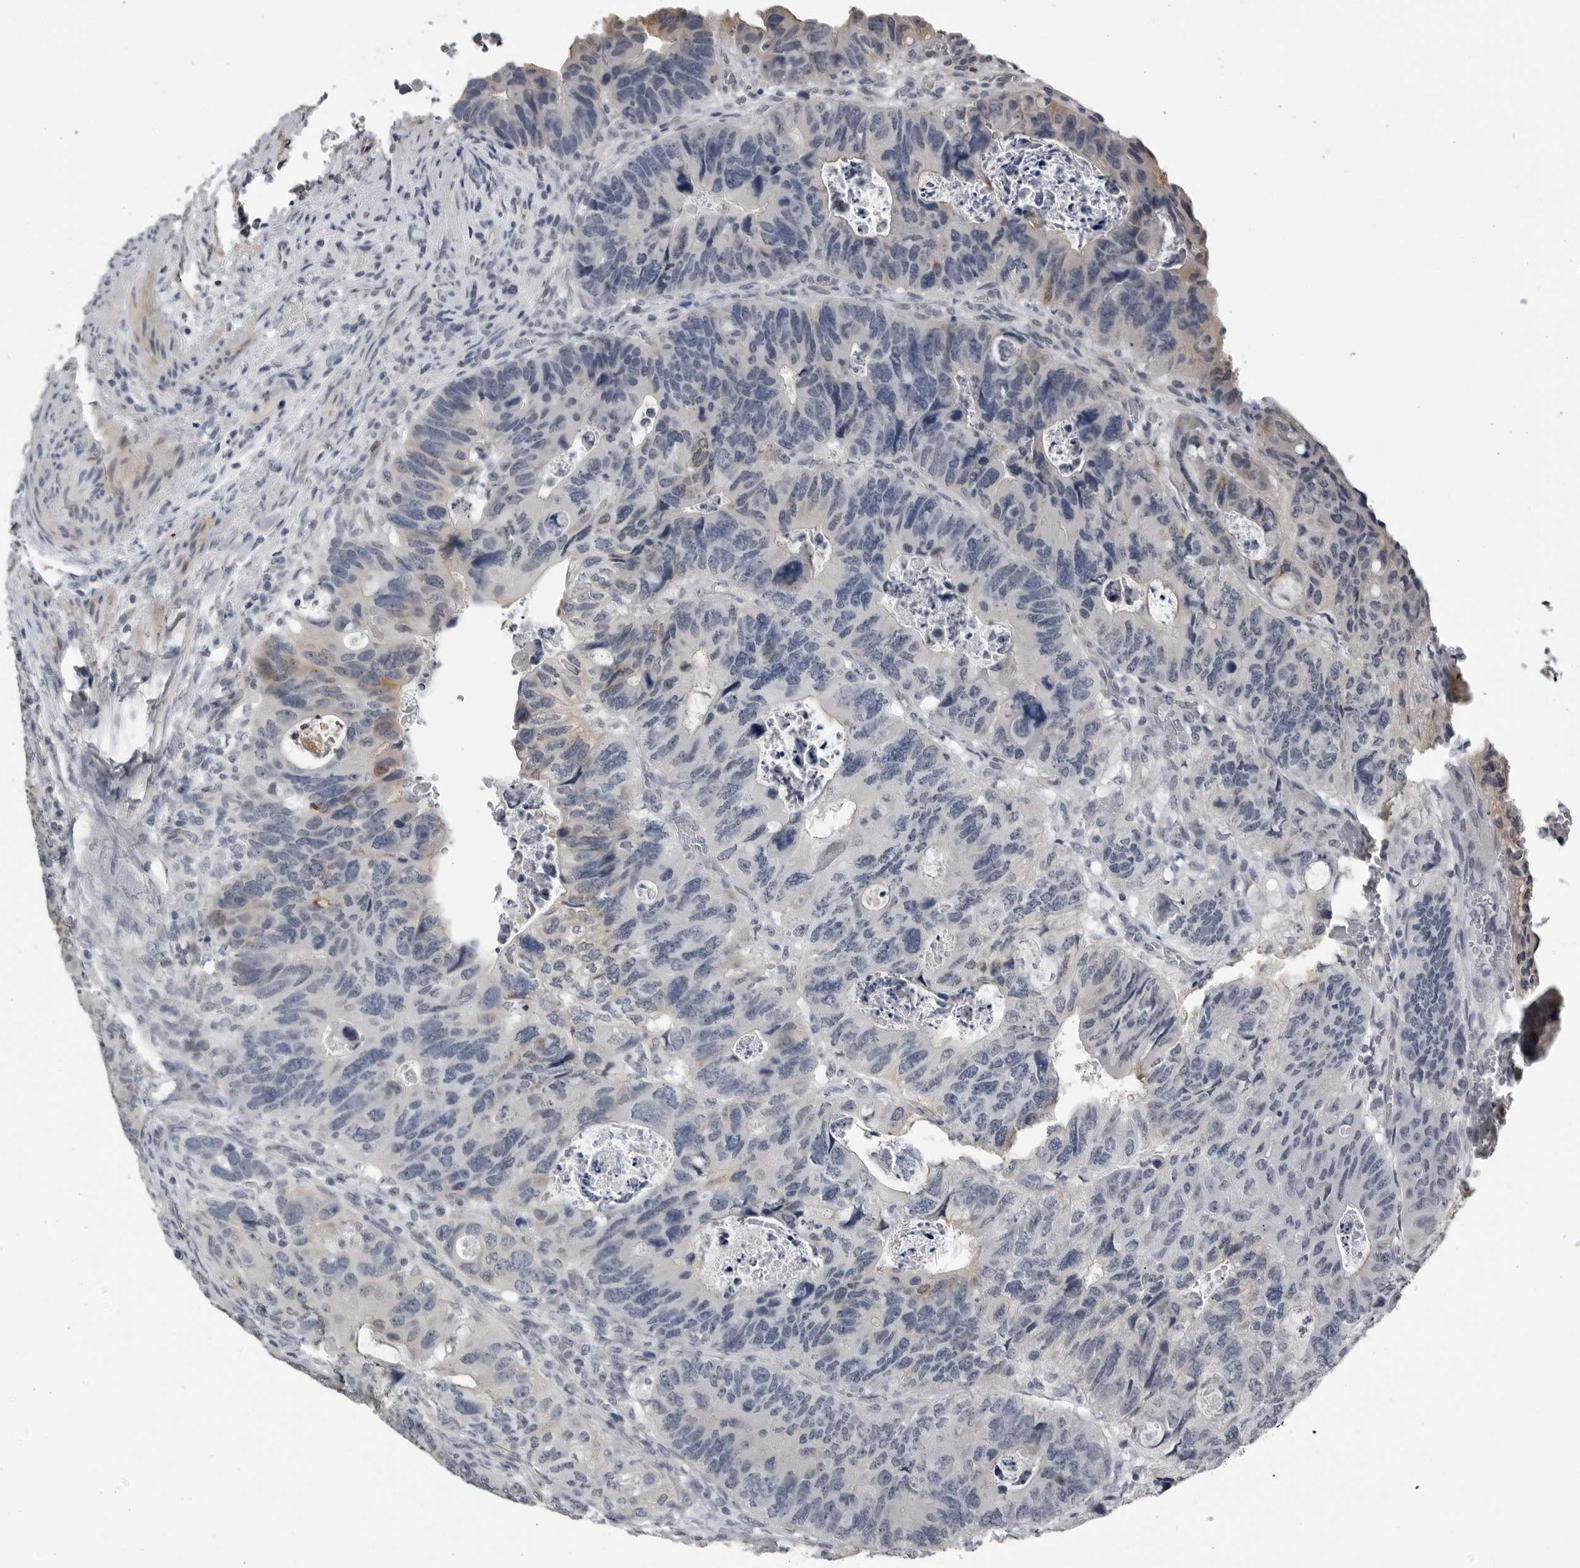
{"staining": {"intensity": "weak", "quantity": "<25%", "location": "cytoplasmic/membranous"}, "tissue": "colorectal cancer", "cell_type": "Tumor cells", "image_type": "cancer", "snomed": [{"axis": "morphology", "description": "Adenocarcinoma, NOS"}, {"axis": "topography", "description": "Rectum"}], "caption": "This is an IHC image of adenocarcinoma (colorectal). There is no expression in tumor cells.", "gene": "PRRX2", "patient": {"sex": "male", "age": 59}}